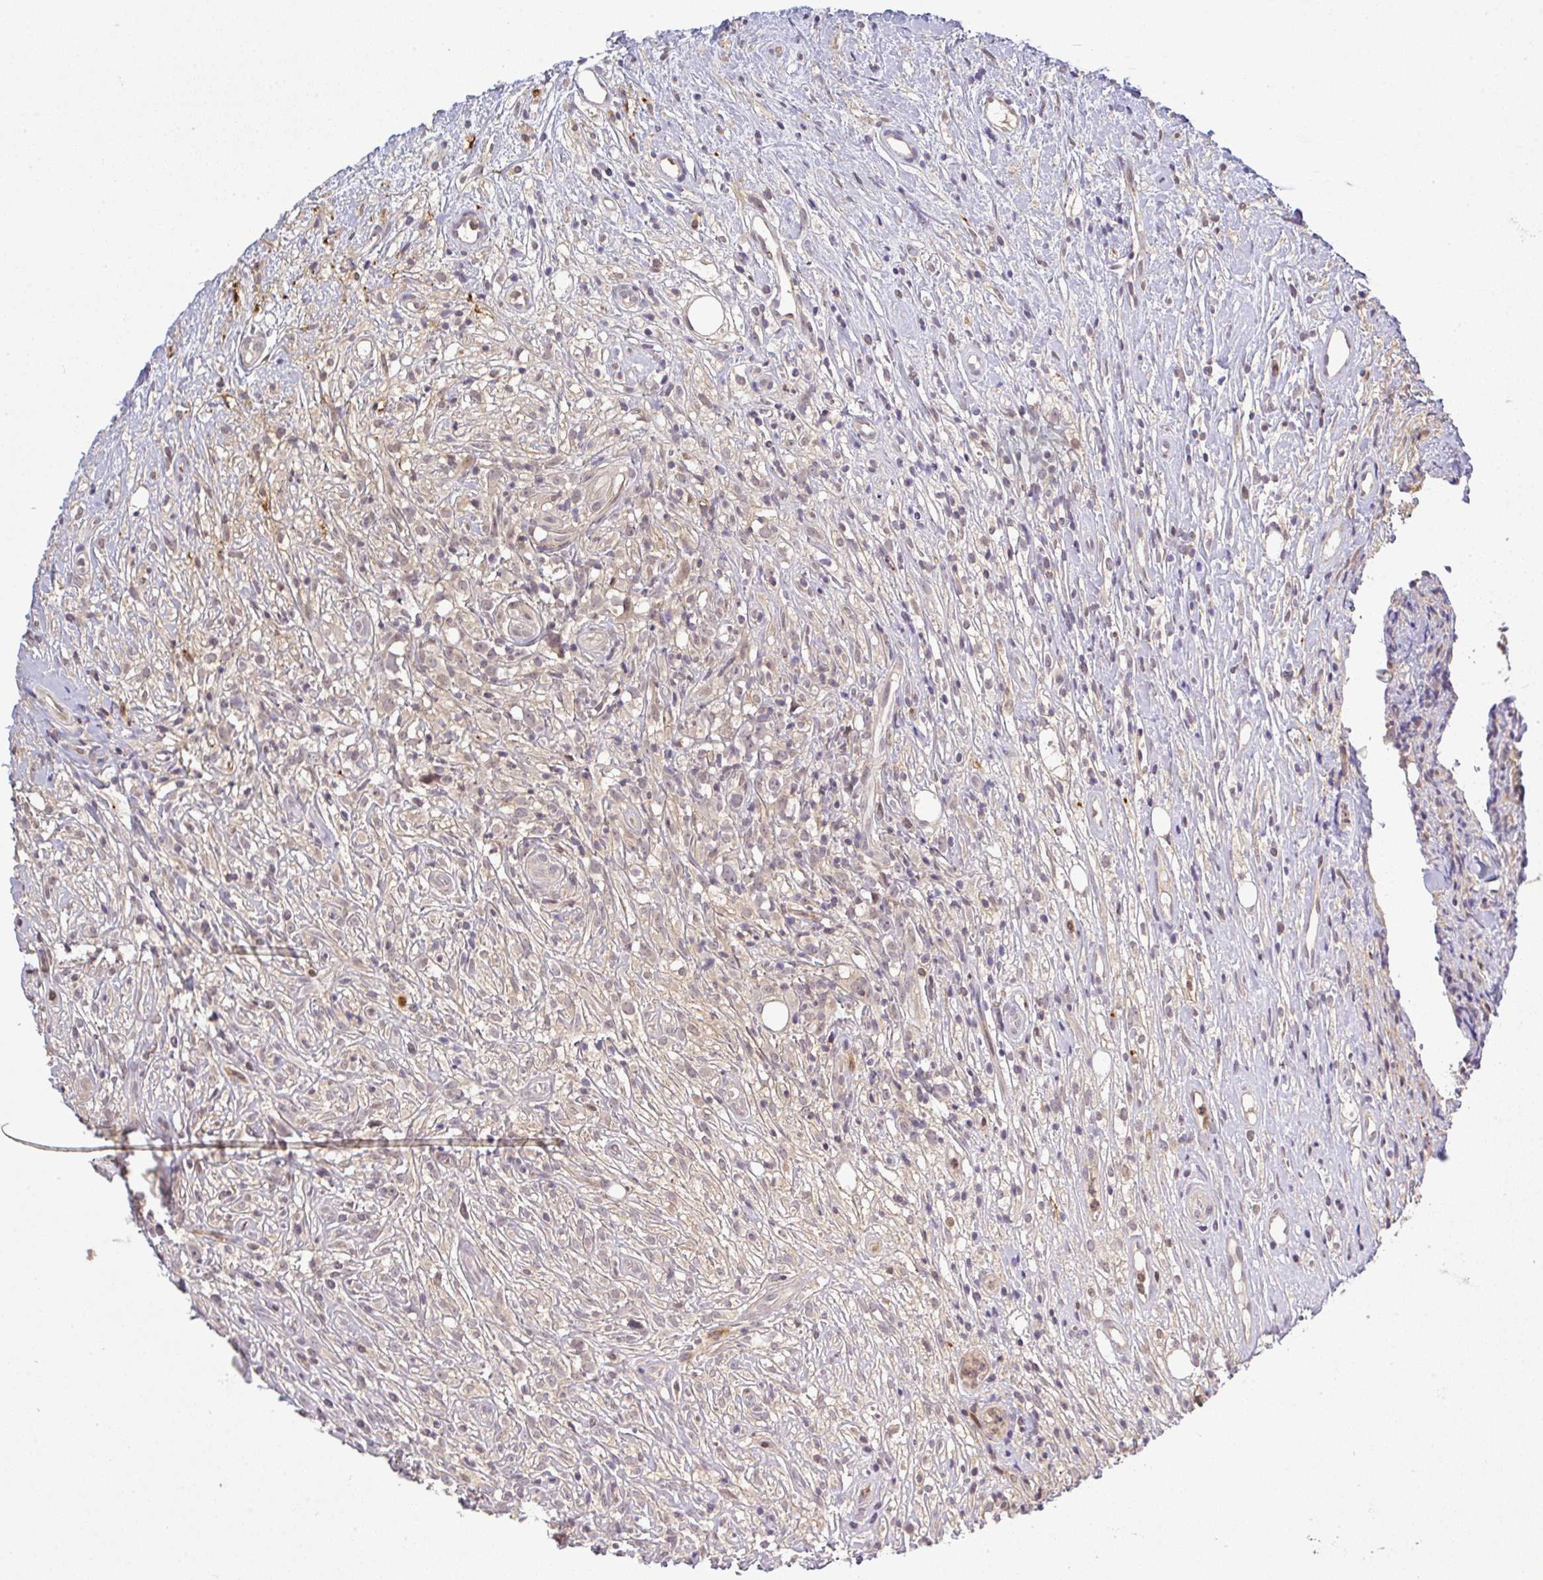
{"staining": {"intensity": "negative", "quantity": "none", "location": "none"}, "tissue": "lymphoma", "cell_type": "Tumor cells", "image_type": "cancer", "snomed": [{"axis": "morphology", "description": "Hodgkin's disease, NOS"}, {"axis": "topography", "description": "No Tissue"}], "caption": "Human lymphoma stained for a protein using IHC displays no expression in tumor cells.", "gene": "FAM153A", "patient": {"sex": "female", "age": 21}}